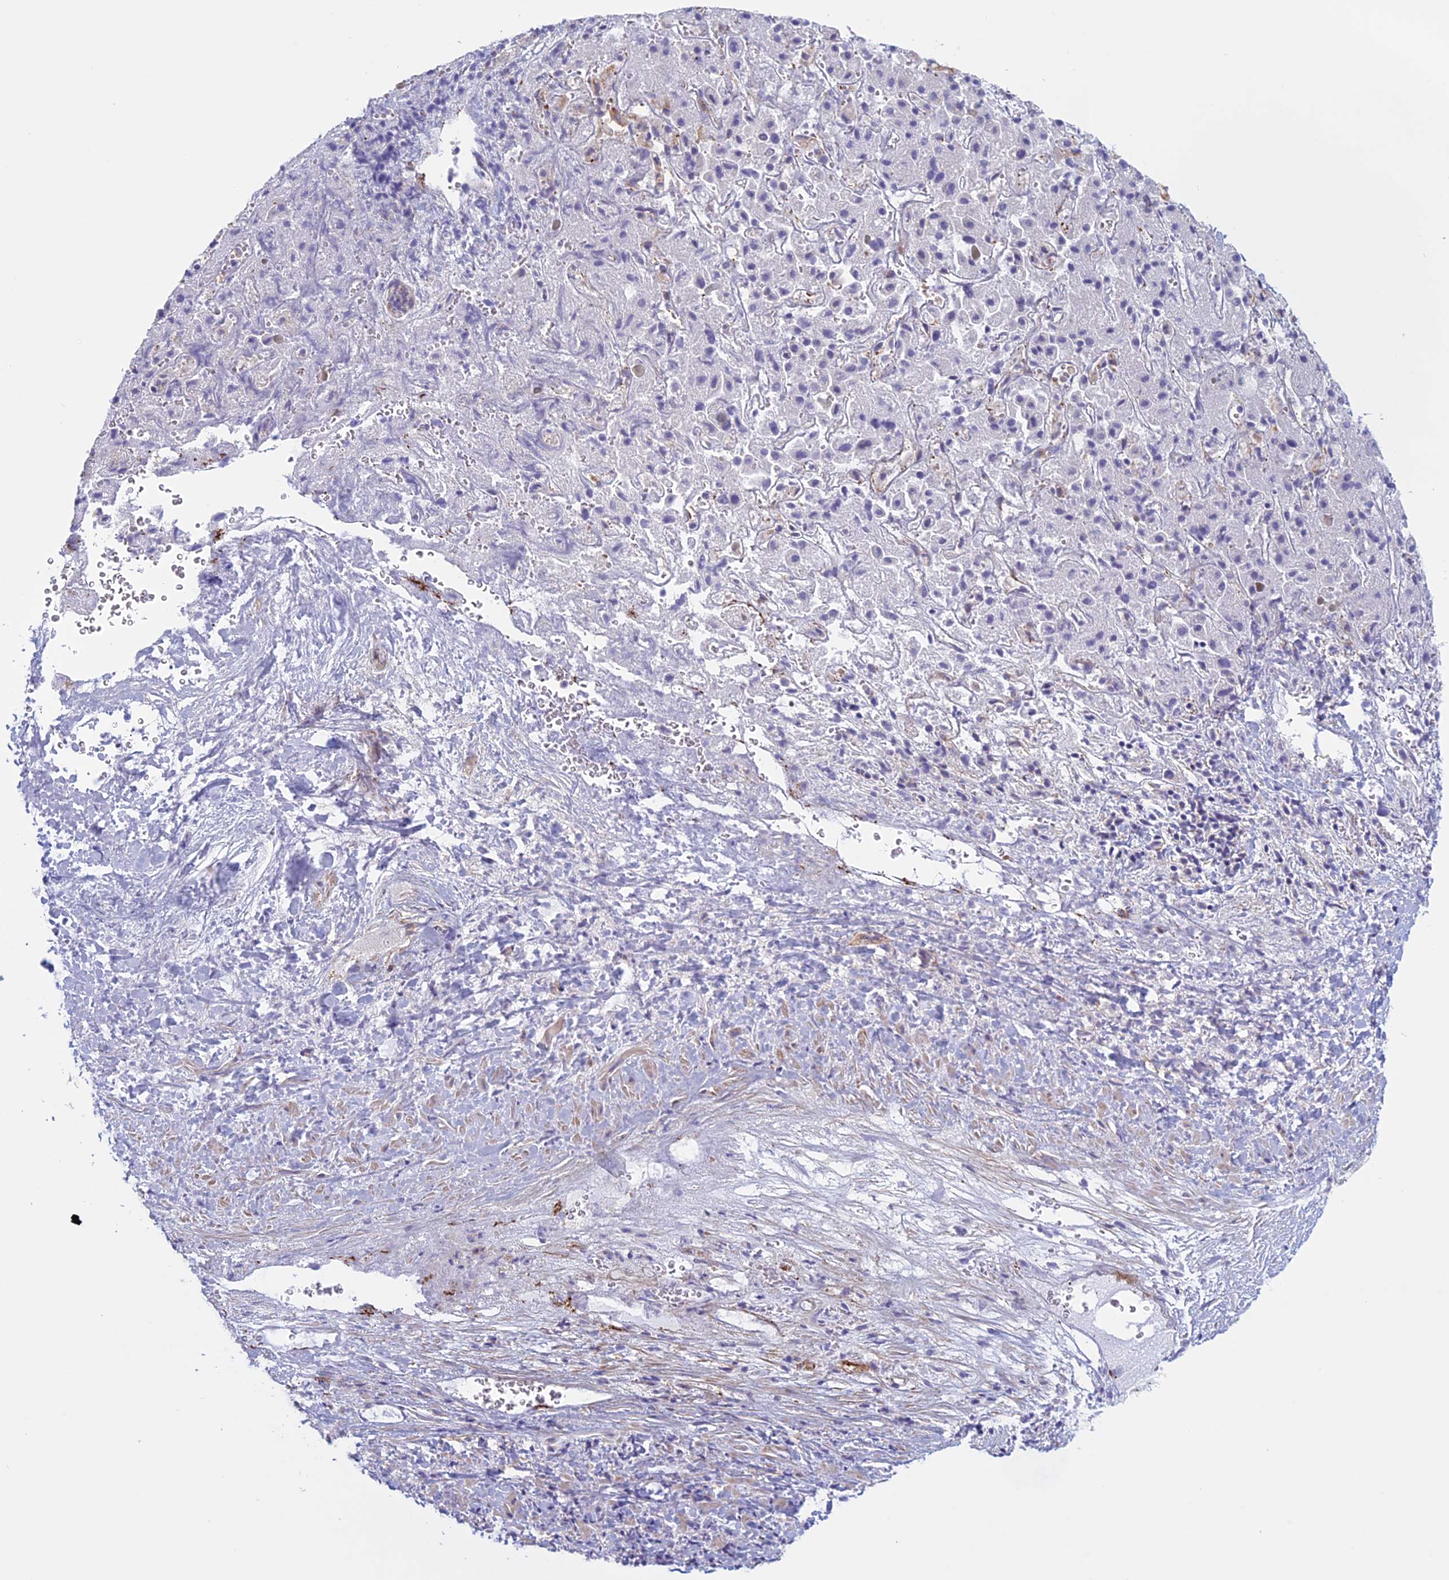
{"staining": {"intensity": "negative", "quantity": "none", "location": "none"}, "tissue": "liver cancer", "cell_type": "Tumor cells", "image_type": "cancer", "snomed": [{"axis": "morphology", "description": "Cholangiocarcinoma"}, {"axis": "topography", "description": "Liver"}], "caption": "An immunohistochemistry photomicrograph of liver cholangiocarcinoma is shown. There is no staining in tumor cells of liver cholangiocarcinoma. Nuclei are stained in blue.", "gene": "ANGPTL2", "patient": {"sex": "female", "age": 52}}